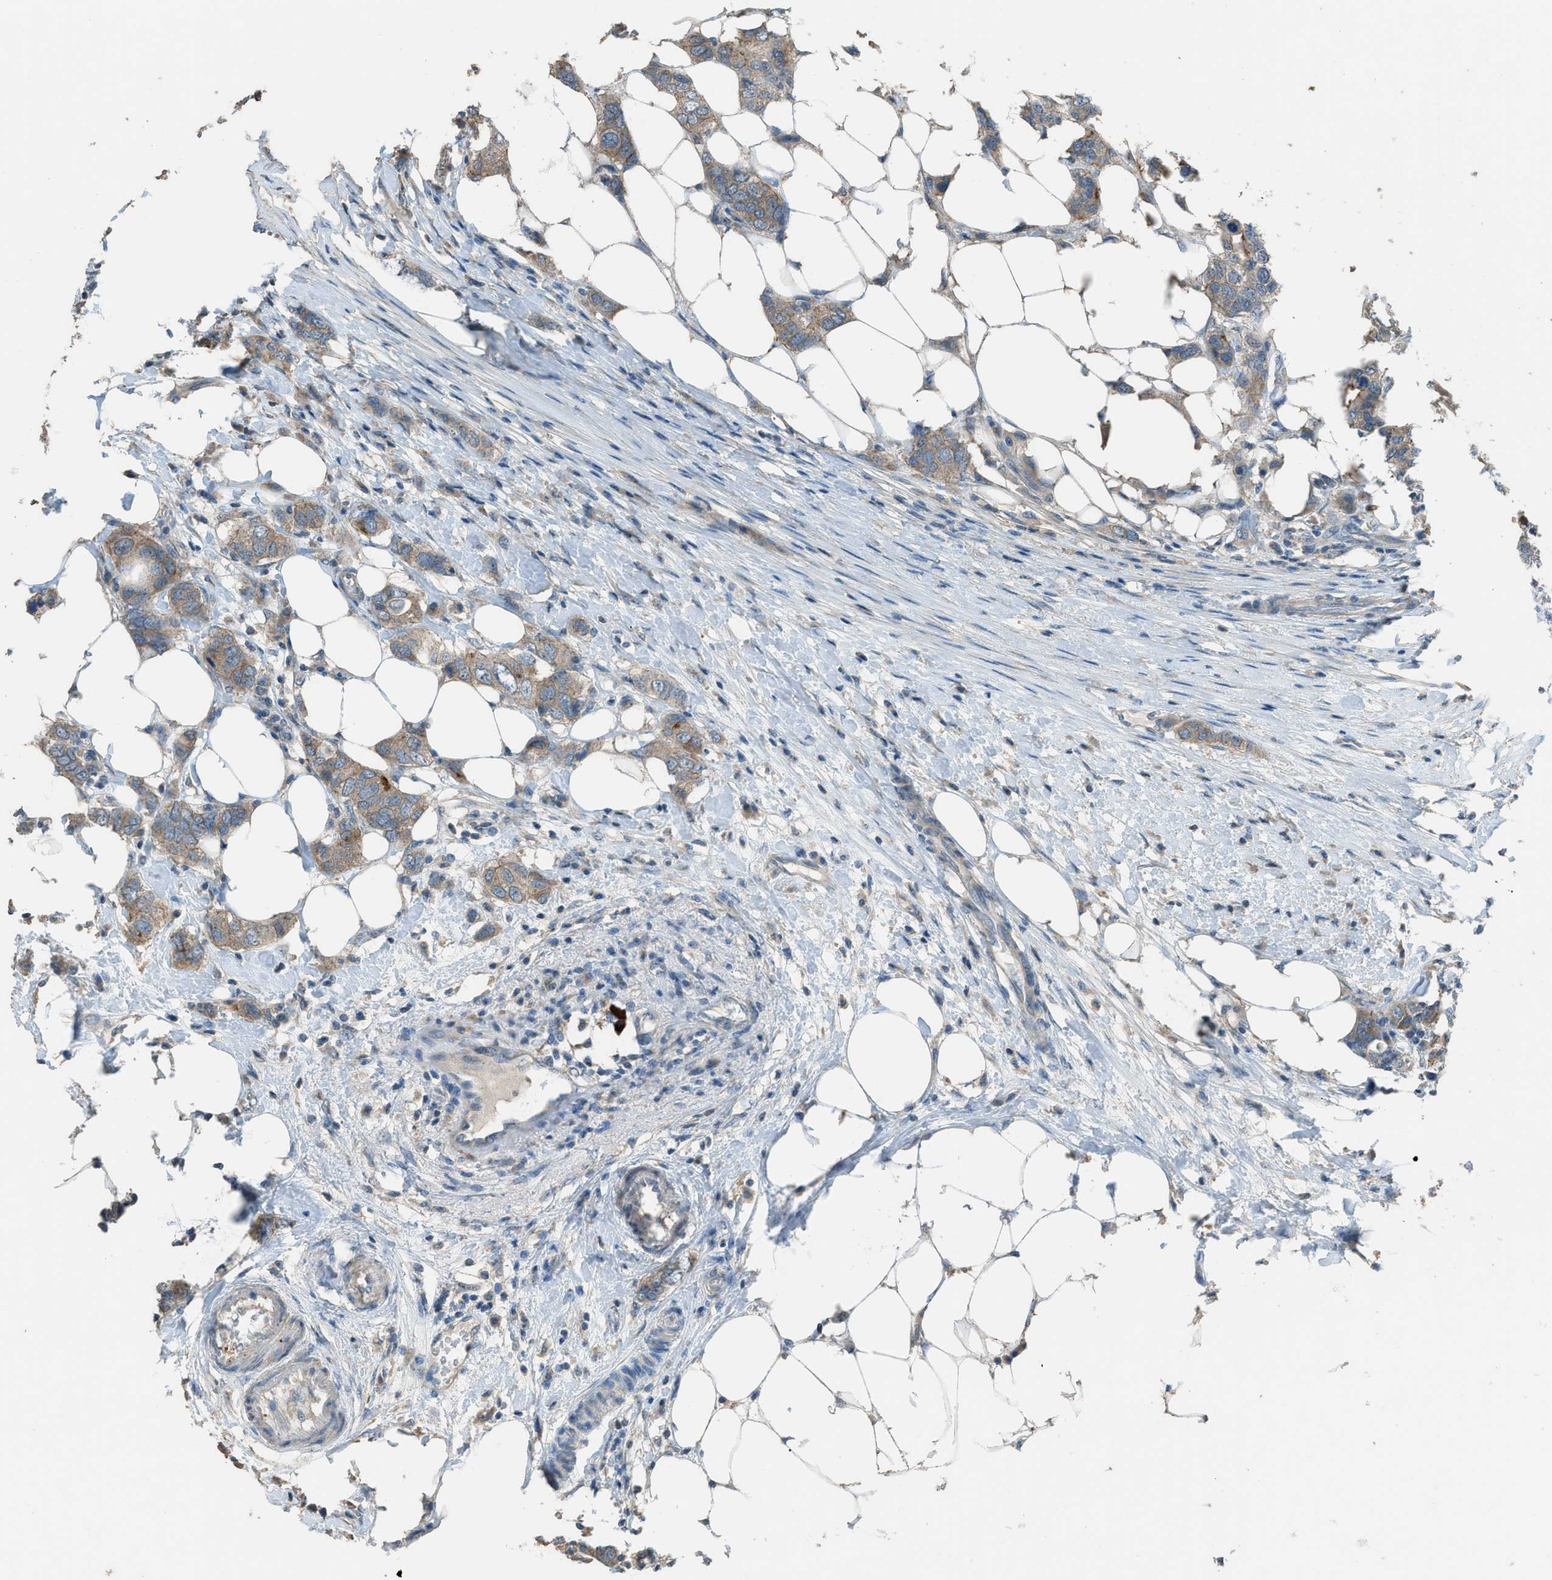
{"staining": {"intensity": "moderate", "quantity": ">75%", "location": "cytoplasmic/membranous"}, "tissue": "breast cancer", "cell_type": "Tumor cells", "image_type": "cancer", "snomed": [{"axis": "morphology", "description": "Duct carcinoma"}, {"axis": "topography", "description": "Breast"}], "caption": "High-power microscopy captured an immunohistochemistry image of infiltrating ductal carcinoma (breast), revealing moderate cytoplasmic/membranous staining in about >75% of tumor cells. (IHC, brightfield microscopy, high magnification).", "gene": "TIMD4", "patient": {"sex": "female", "age": 50}}